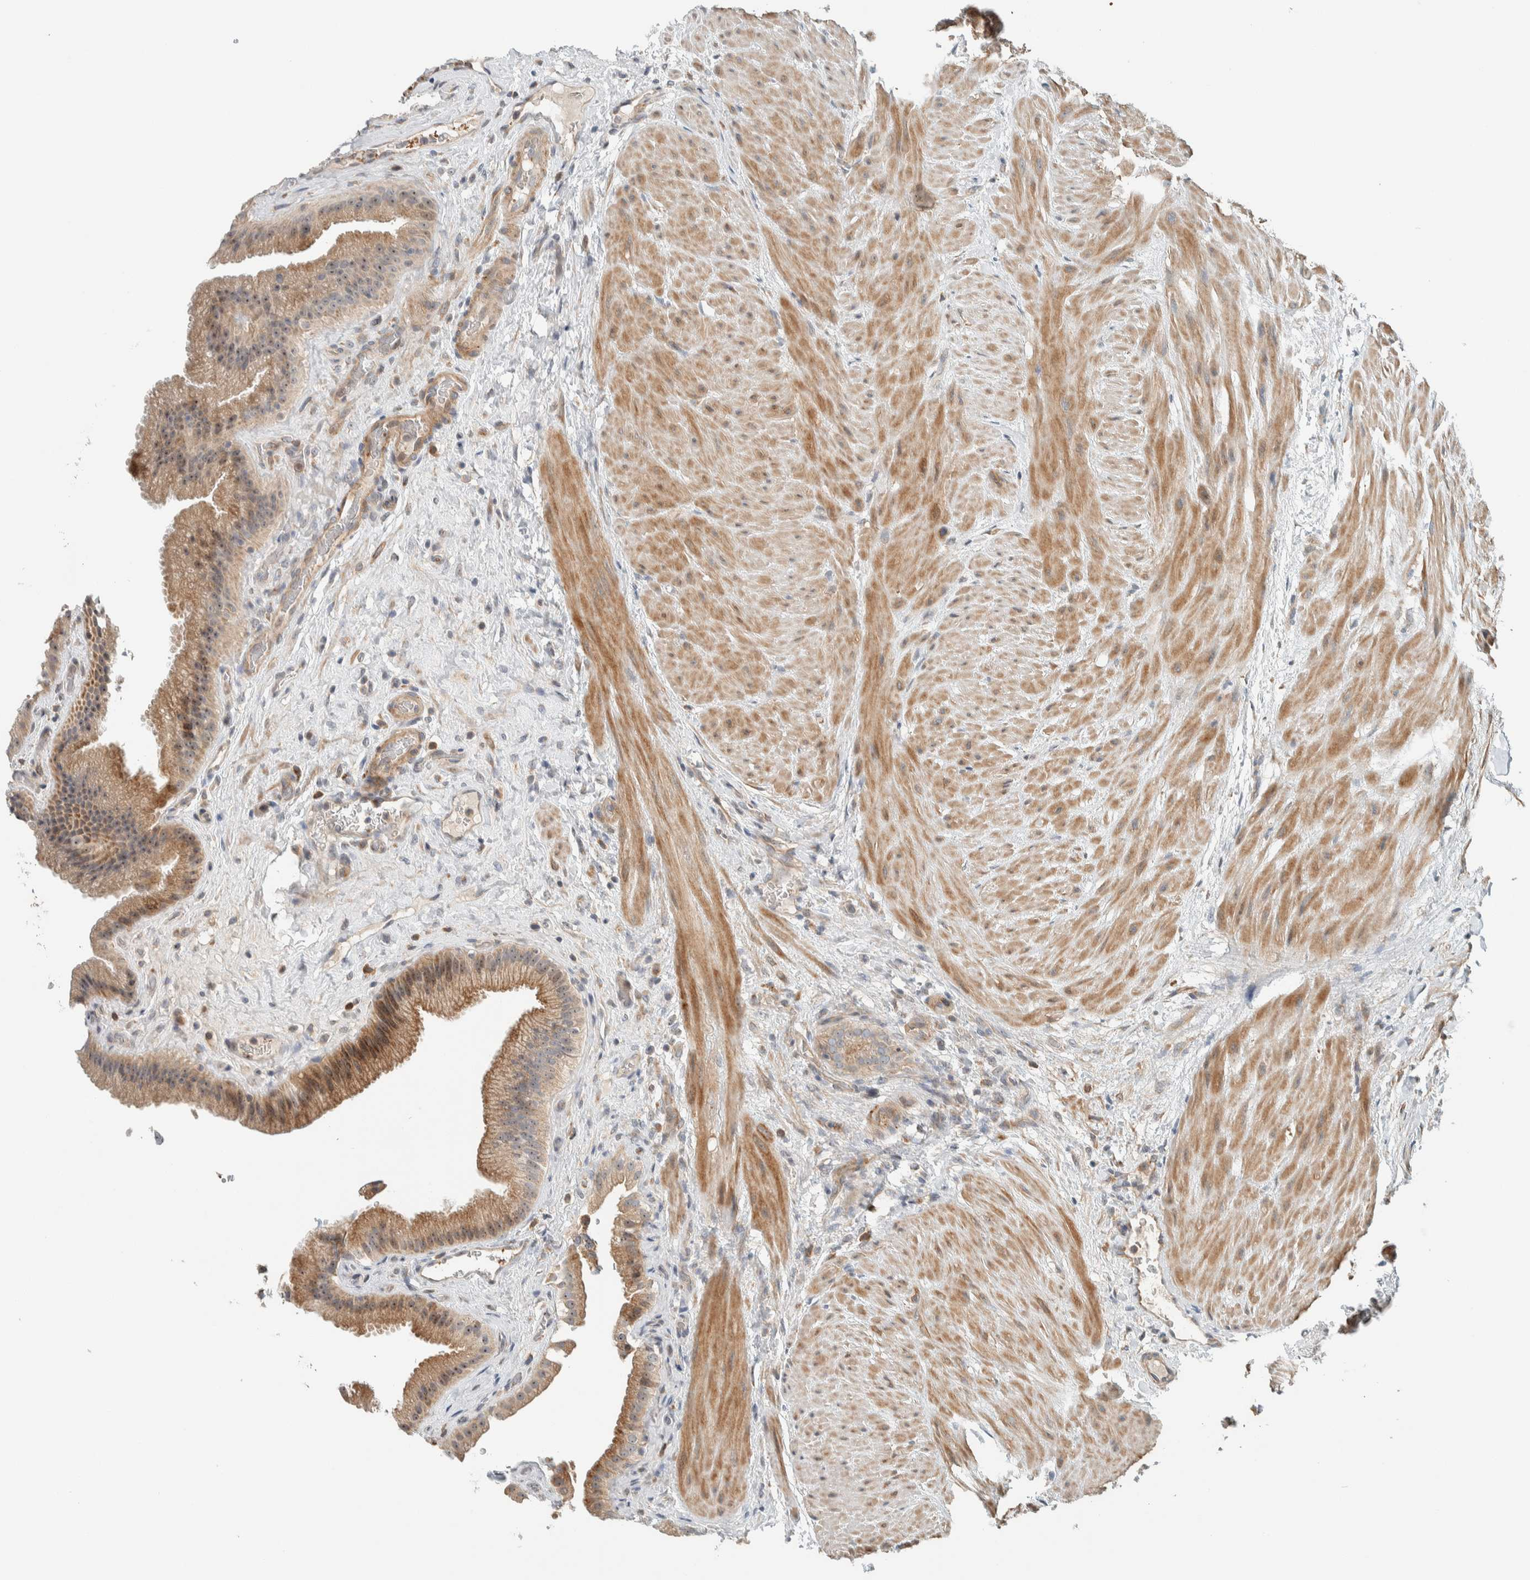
{"staining": {"intensity": "moderate", "quantity": ">75%", "location": "cytoplasmic/membranous,nuclear"}, "tissue": "gallbladder", "cell_type": "Glandular cells", "image_type": "normal", "snomed": [{"axis": "morphology", "description": "Normal tissue, NOS"}, {"axis": "topography", "description": "Gallbladder"}], "caption": "The immunohistochemical stain highlights moderate cytoplasmic/membranous,nuclear expression in glandular cells of normal gallbladder. The staining was performed using DAB (3,3'-diaminobenzidine) to visualize the protein expression in brown, while the nuclei were stained in blue with hematoxylin (Magnification: 20x).", "gene": "SLFN12L", "patient": {"sex": "male", "age": 49}}